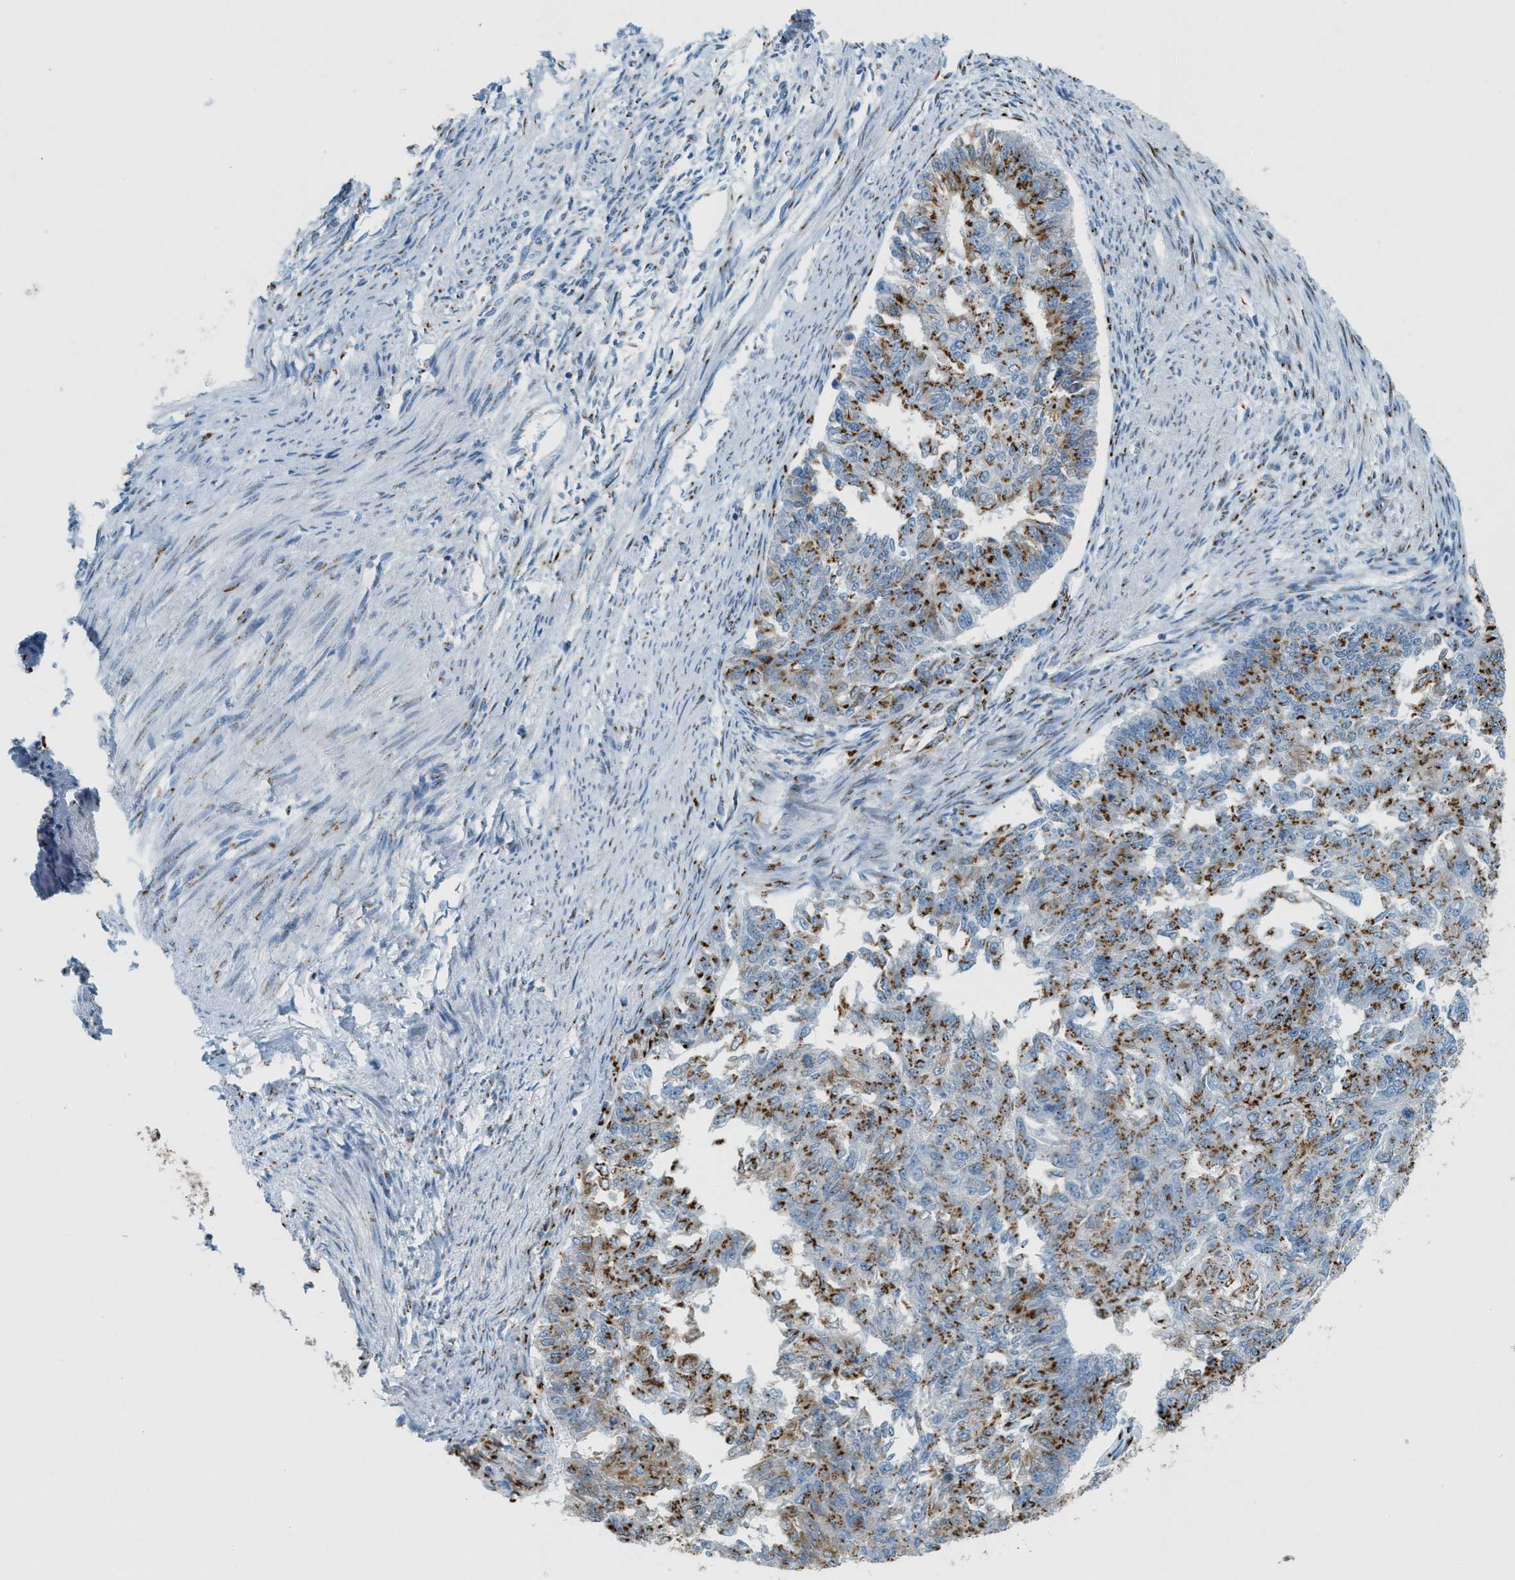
{"staining": {"intensity": "strong", "quantity": "25%-75%", "location": "cytoplasmic/membranous"}, "tissue": "endometrial cancer", "cell_type": "Tumor cells", "image_type": "cancer", "snomed": [{"axis": "morphology", "description": "Adenocarcinoma, NOS"}, {"axis": "topography", "description": "Endometrium"}], "caption": "This is an image of immunohistochemistry staining of endometrial adenocarcinoma, which shows strong expression in the cytoplasmic/membranous of tumor cells.", "gene": "ENTPD4", "patient": {"sex": "female", "age": 32}}